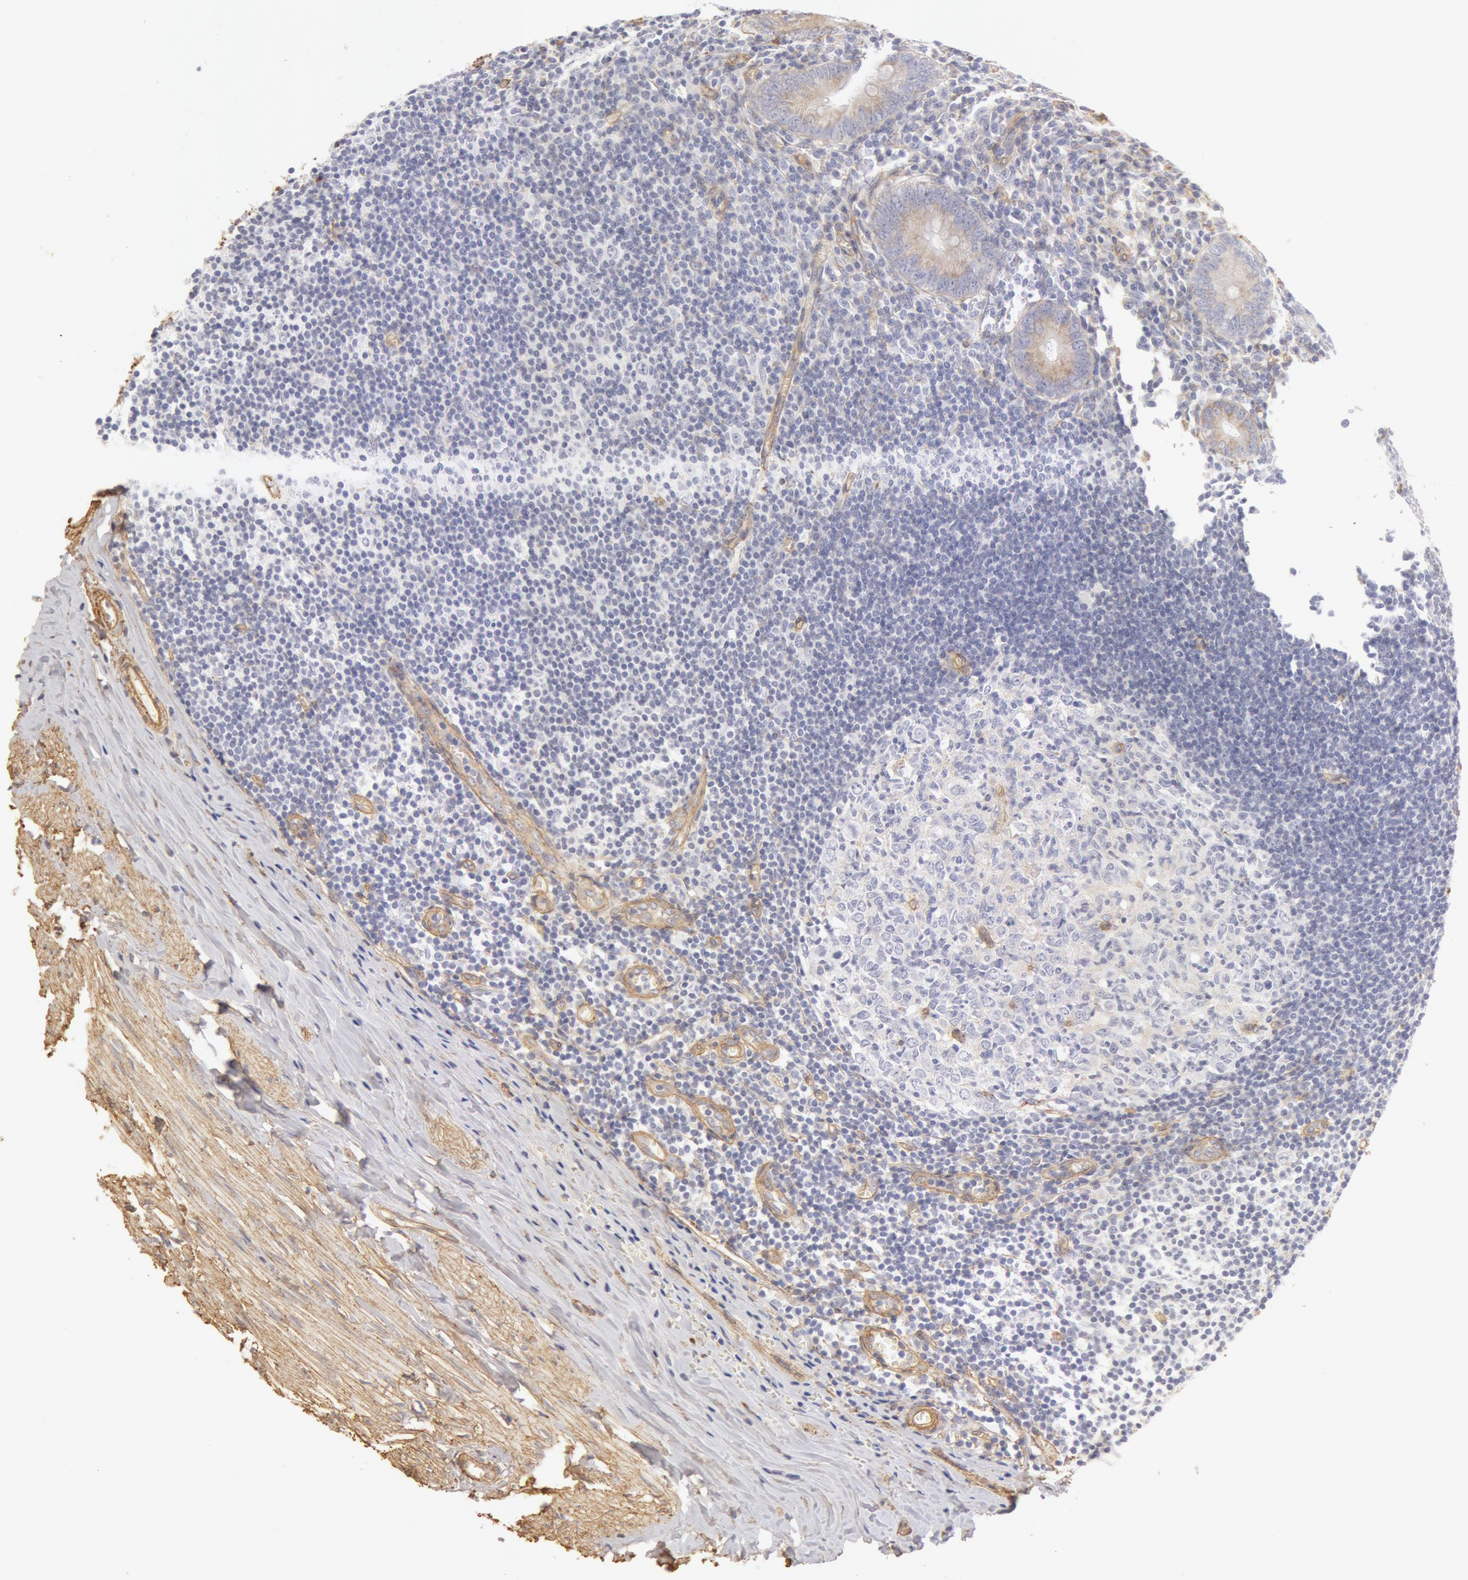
{"staining": {"intensity": "weak", "quantity": "25%-75%", "location": "cytoplasmic/membranous"}, "tissue": "appendix", "cell_type": "Glandular cells", "image_type": "normal", "snomed": [{"axis": "morphology", "description": "Normal tissue, NOS"}, {"axis": "topography", "description": "Appendix"}], "caption": "Protein expression analysis of benign human appendix reveals weak cytoplasmic/membranous positivity in about 25%-75% of glandular cells.", "gene": "COL4A1", "patient": {"sex": "female", "age": 19}}